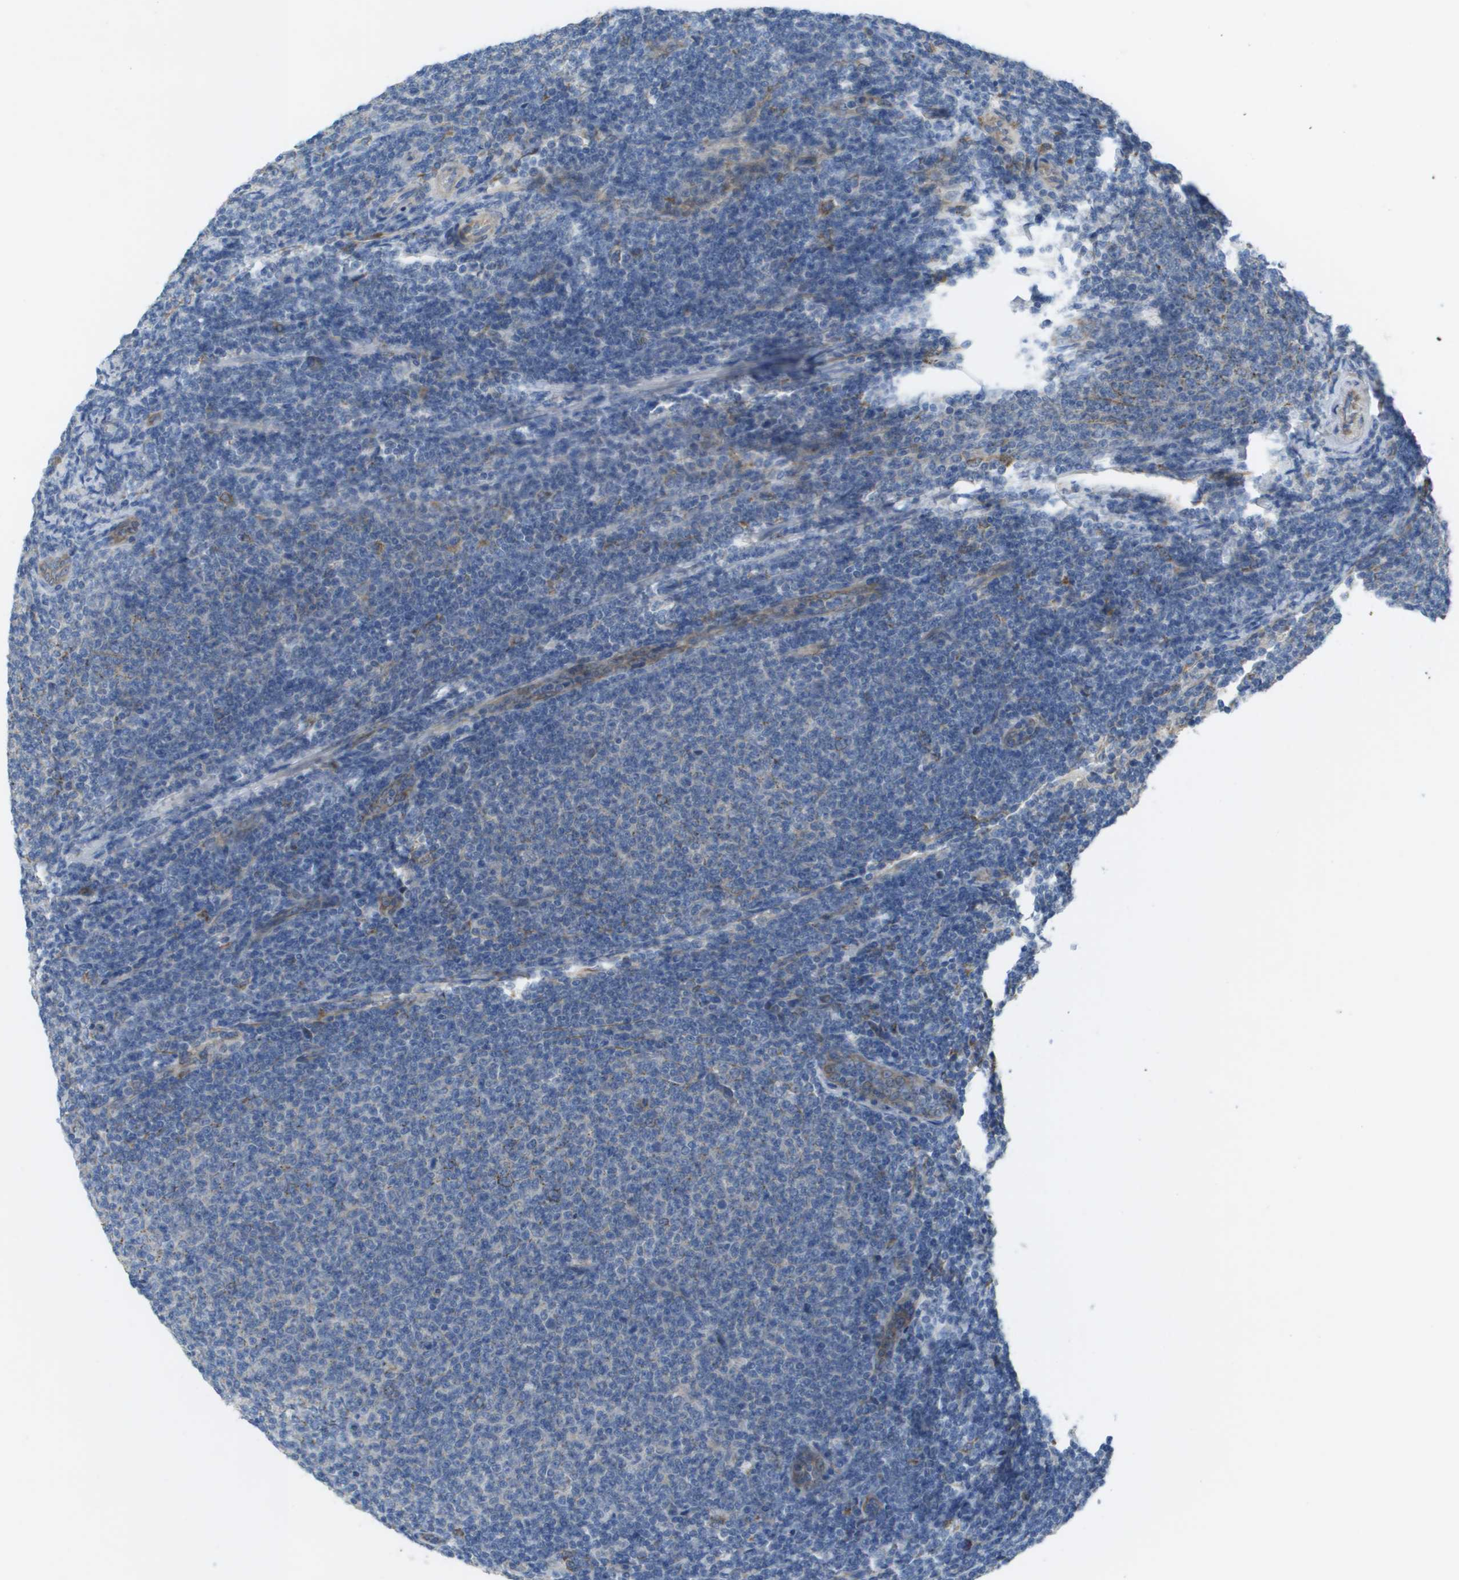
{"staining": {"intensity": "negative", "quantity": "none", "location": "none"}, "tissue": "lymphoma", "cell_type": "Tumor cells", "image_type": "cancer", "snomed": [{"axis": "morphology", "description": "Malignant lymphoma, non-Hodgkin's type, Low grade"}, {"axis": "topography", "description": "Lymph node"}], "caption": "Malignant lymphoma, non-Hodgkin's type (low-grade) stained for a protein using immunohistochemistry (IHC) displays no positivity tumor cells.", "gene": "CLCN2", "patient": {"sex": "male", "age": 66}}